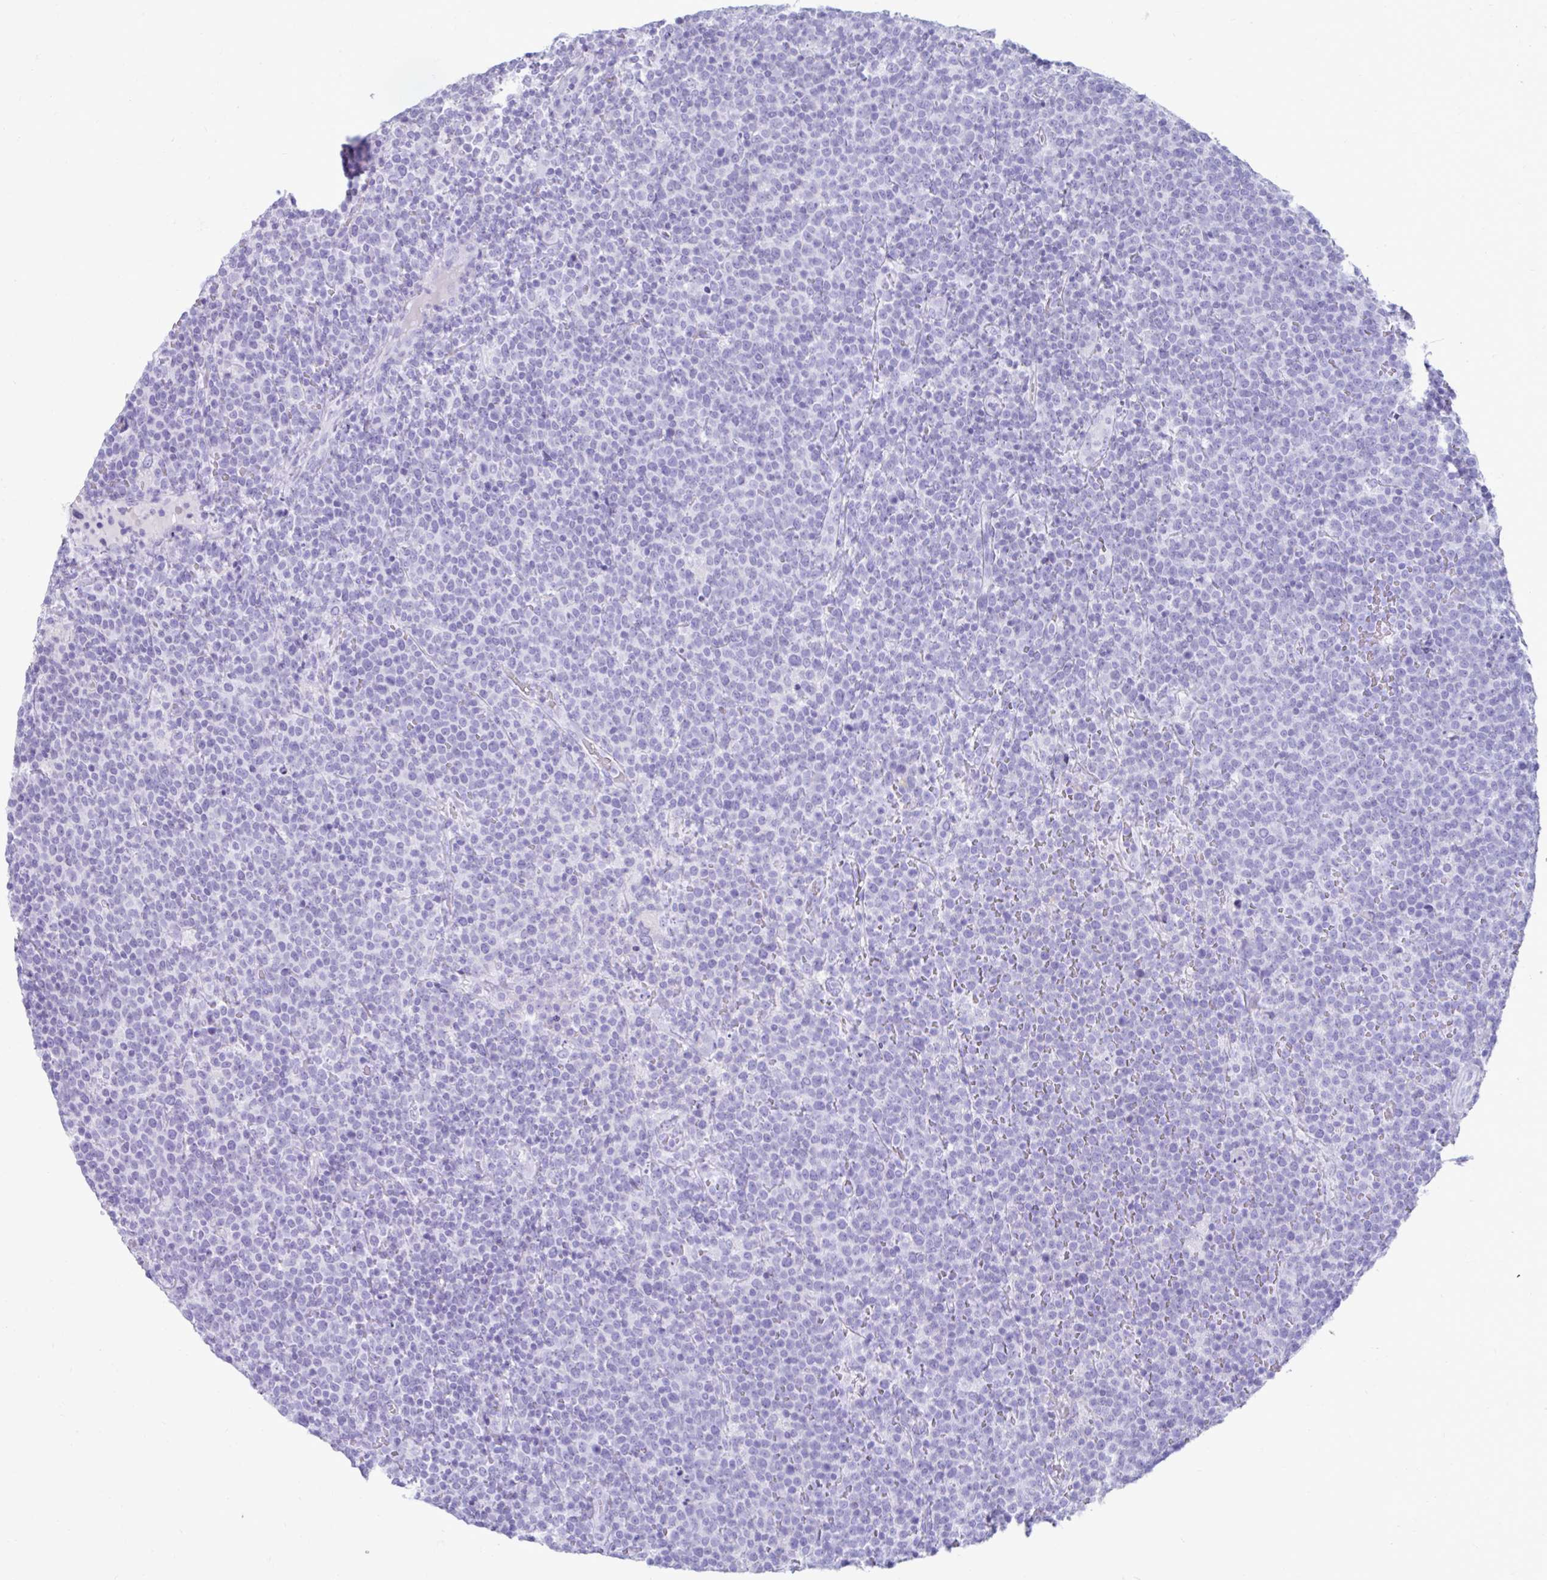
{"staining": {"intensity": "negative", "quantity": "none", "location": "none"}, "tissue": "lymphoma", "cell_type": "Tumor cells", "image_type": "cancer", "snomed": [{"axis": "morphology", "description": "Malignant lymphoma, non-Hodgkin's type, High grade"}, {"axis": "topography", "description": "Lymph node"}], "caption": "DAB immunohistochemical staining of lymphoma displays no significant staining in tumor cells. The staining is performed using DAB (3,3'-diaminobenzidine) brown chromogen with nuclei counter-stained in using hematoxylin.", "gene": "PSCA", "patient": {"sex": "male", "age": 61}}